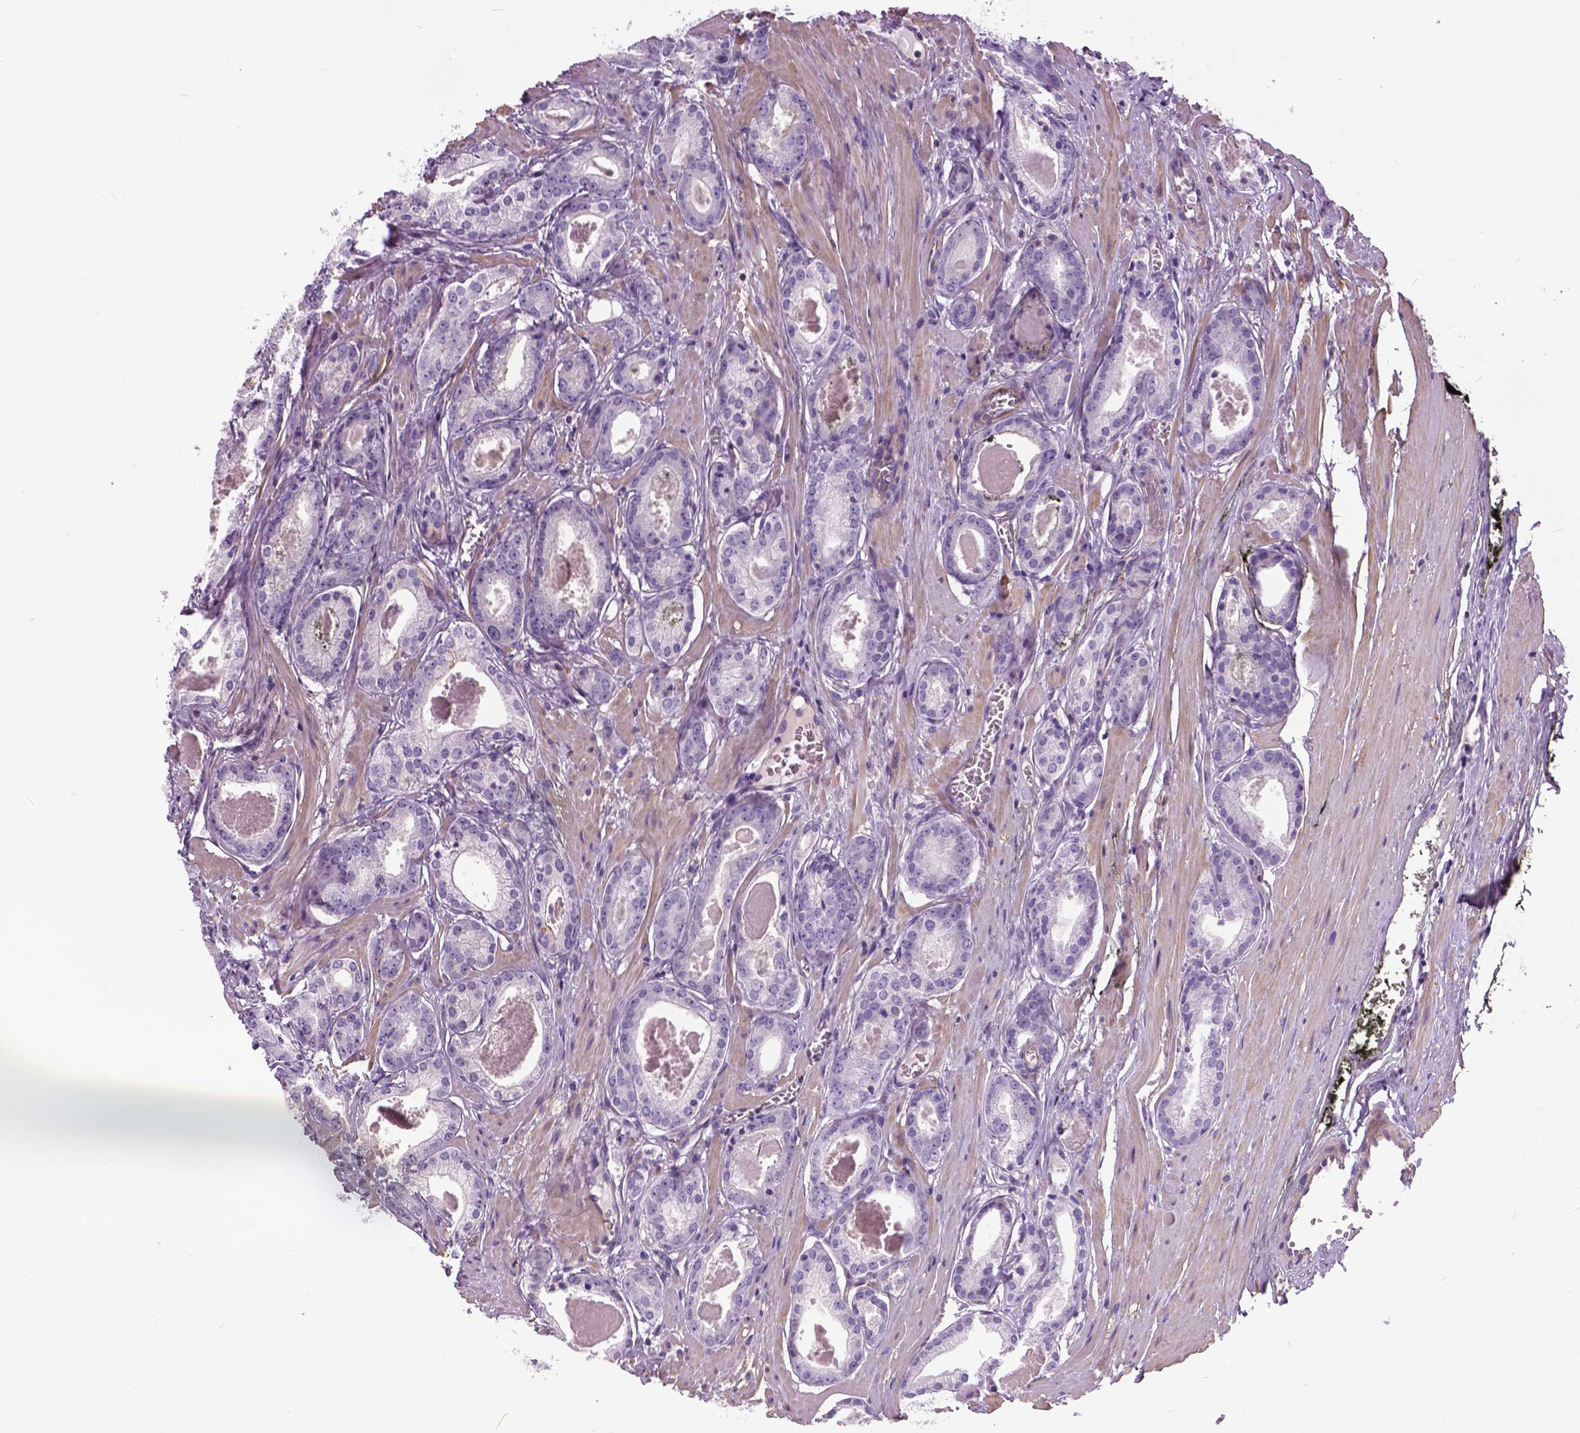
{"staining": {"intensity": "negative", "quantity": "none", "location": "none"}, "tissue": "prostate cancer", "cell_type": "Tumor cells", "image_type": "cancer", "snomed": [{"axis": "morphology", "description": "Adenocarcinoma, NOS"}, {"axis": "morphology", "description": "Adenocarcinoma, Low grade"}, {"axis": "topography", "description": "Prostate"}], "caption": "An IHC image of prostate cancer (low-grade adenocarcinoma) is shown. There is no staining in tumor cells of prostate cancer (low-grade adenocarcinoma). (DAB (3,3'-diaminobenzidine) immunohistochemistry visualized using brightfield microscopy, high magnification).", "gene": "ANXA13", "patient": {"sex": "male", "age": 64}}